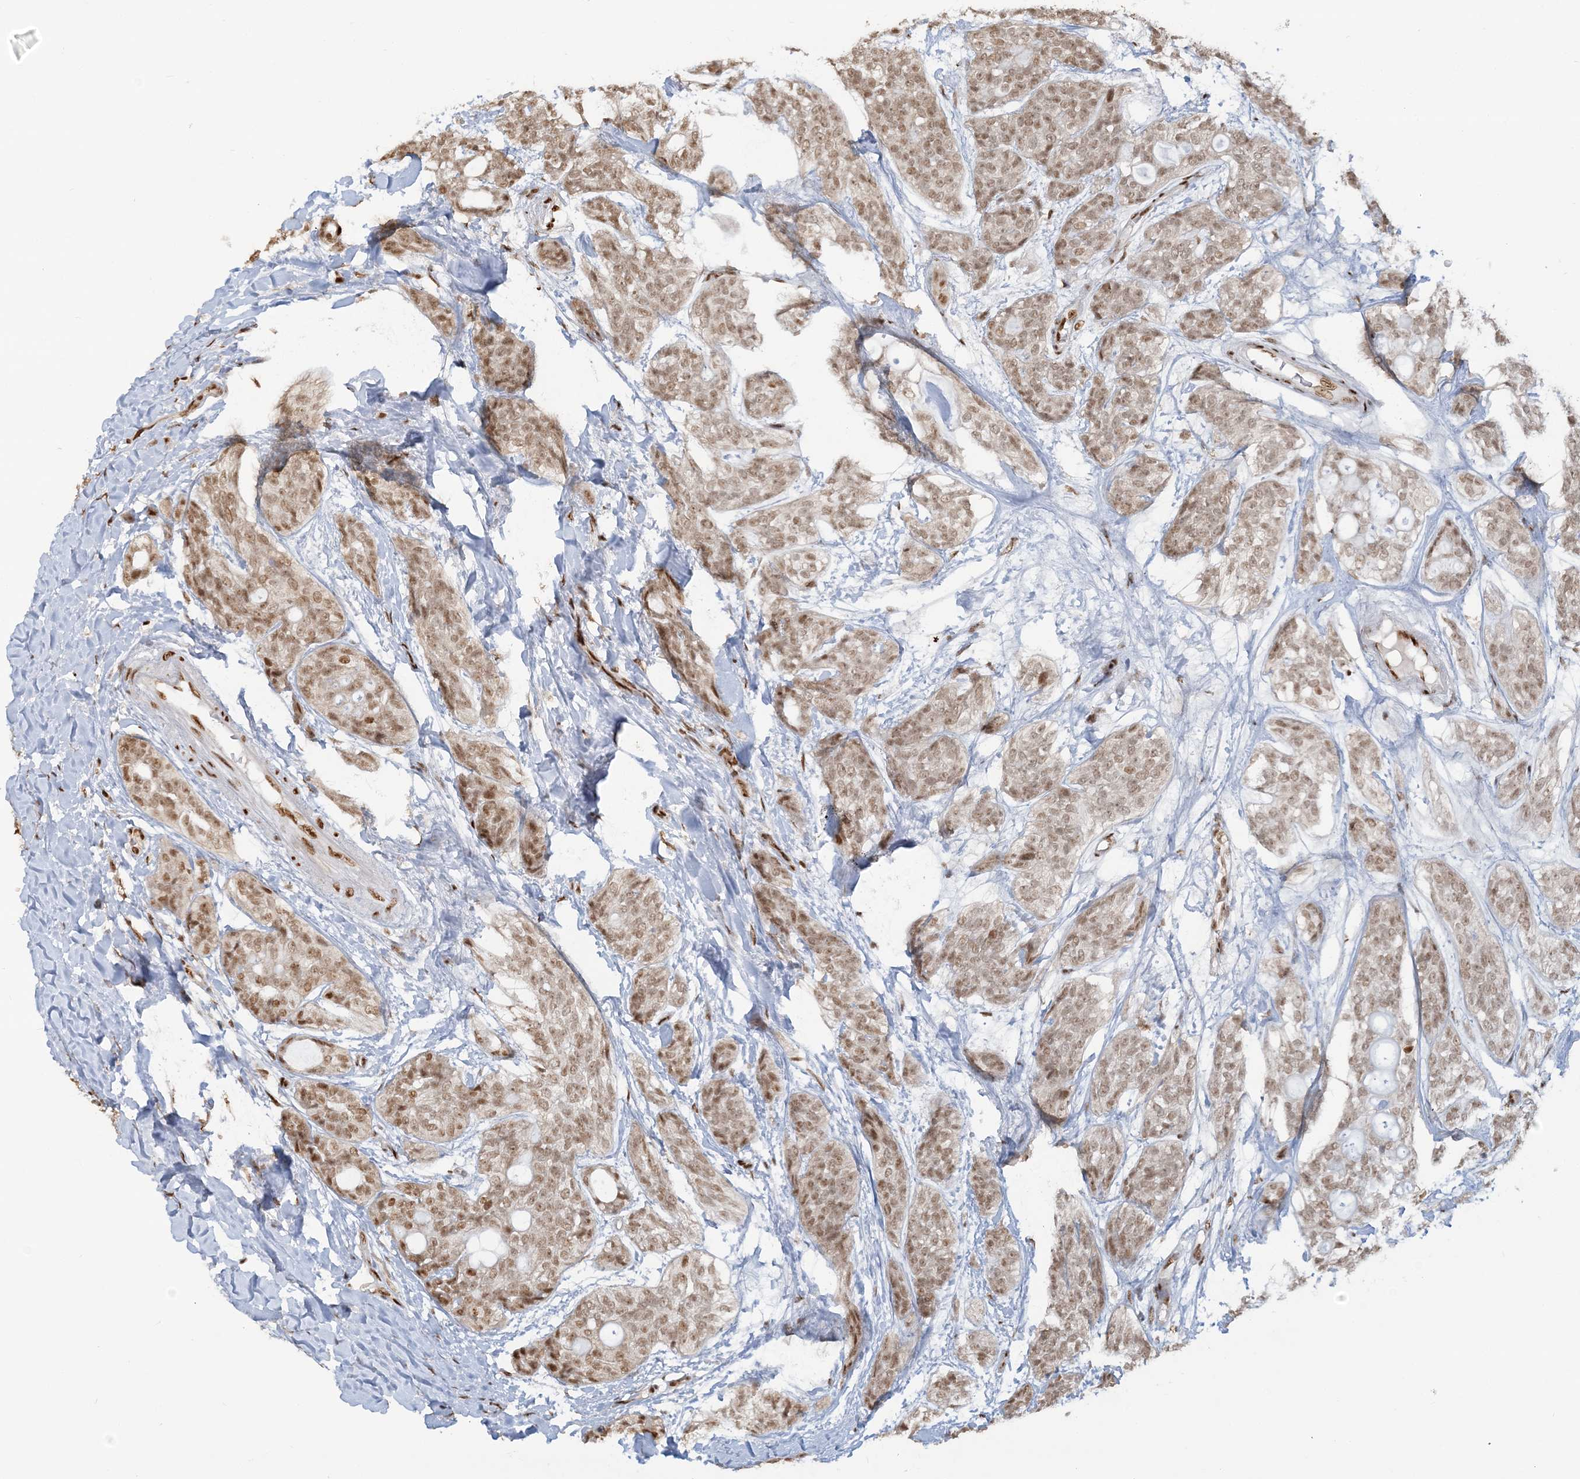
{"staining": {"intensity": "moderate", "quantity": ">75%", "location": "nuclear"}, "tissue": "head and neck cancer", "cell_type": "Tumor cells", "image_type": "cancer", "snomed": [{"axis": "morphology", "description": "Adenocarcinoma, NOS"}, {"axis": "topography", "description": "Head-Neck"}], "caption": "Brown immunohistochemical staining in human head and neck cancer displays moderate nuclear expression in about >75% of tumor cells. Immunohistochemistry stains the protein of interest in brown and the nuclei are stained blue.", "gene": "SUMO2", "patient": {"sex": "male", "age": 66}}